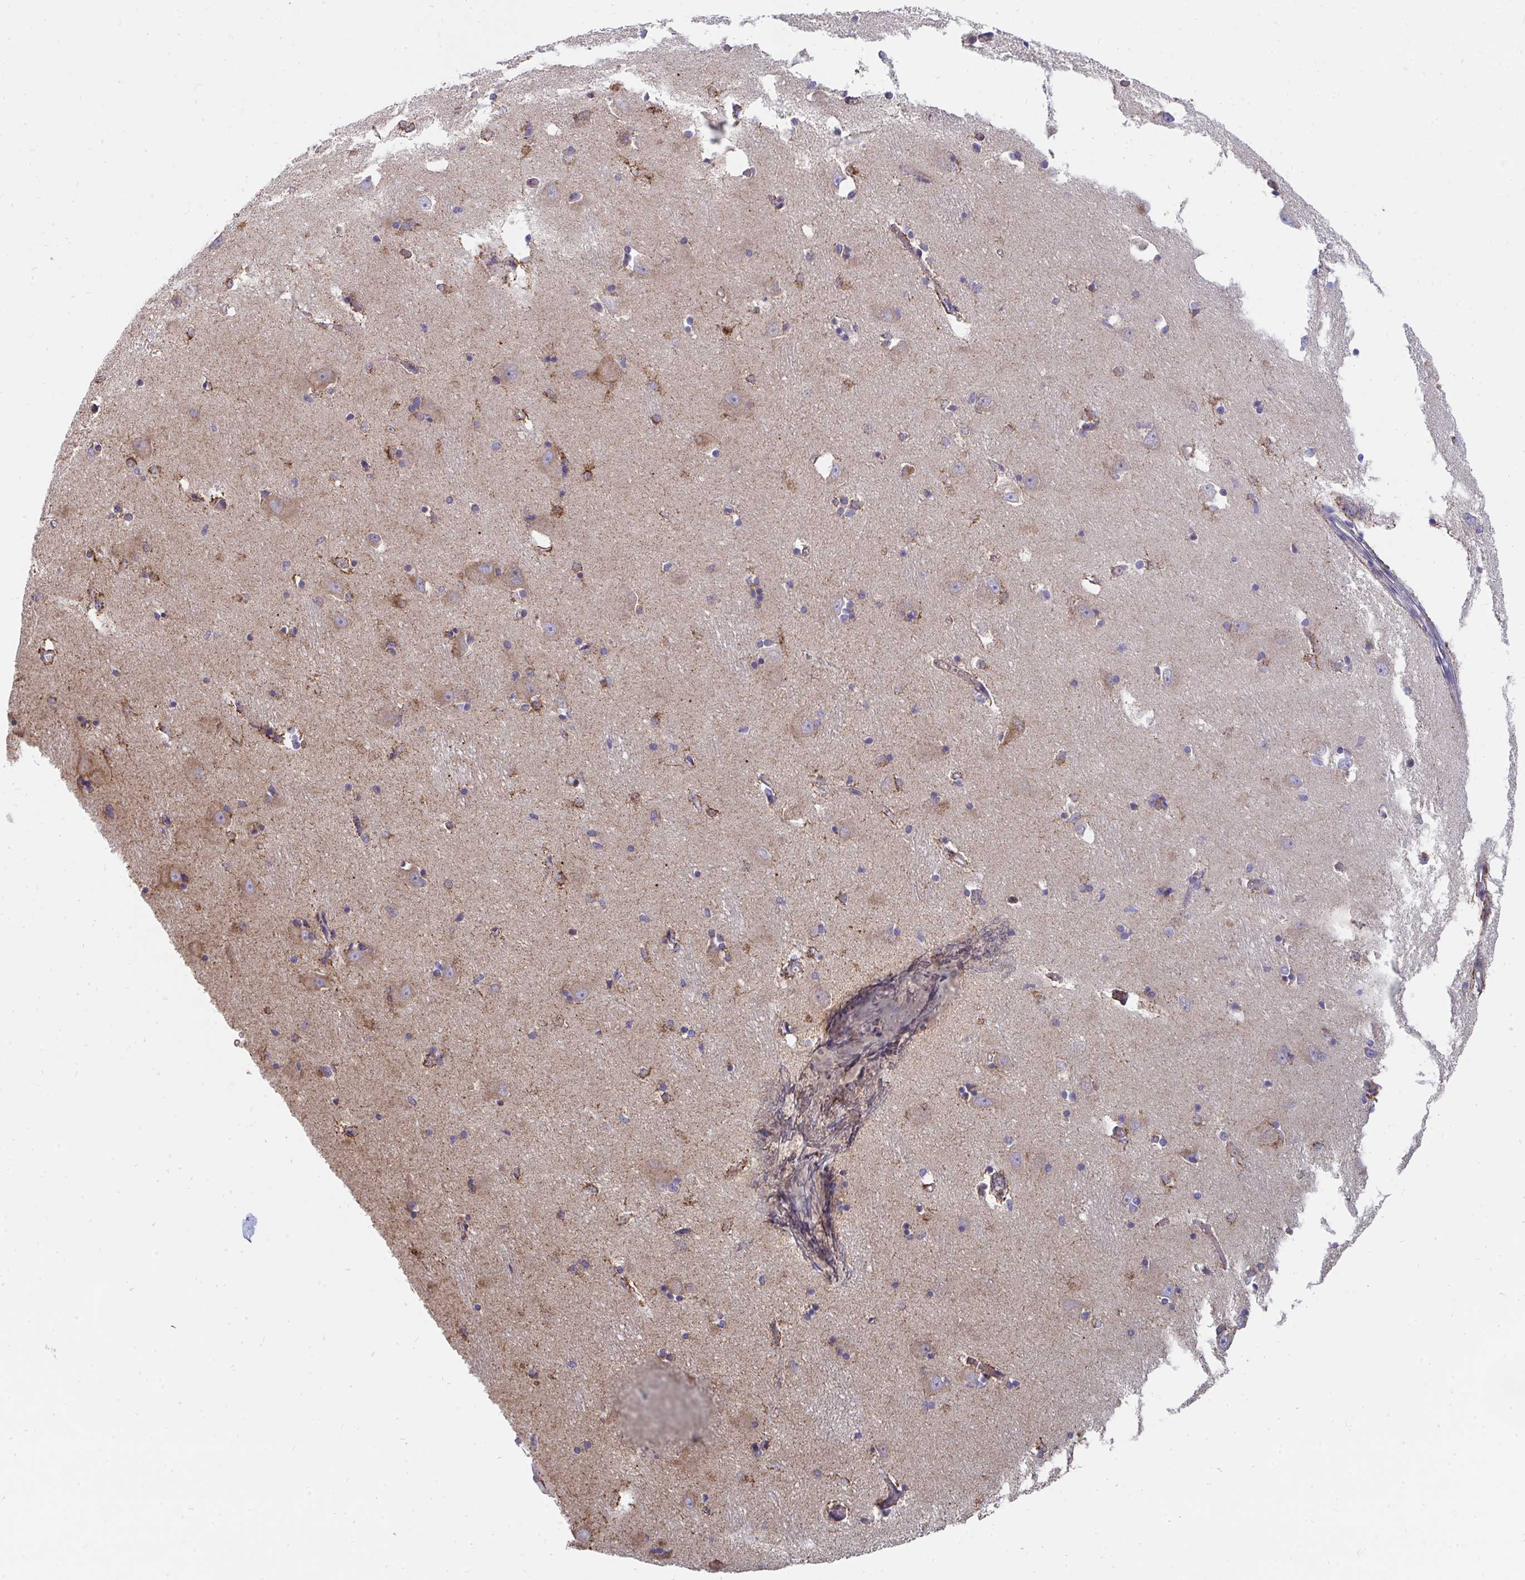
{"staining": {"intensity": "moderate", "quantity": "<25%", "location": "cytoplasmic/membranous"}, "tissue": "caudate", "cell_type": "Glial cells", "image_type": "normal", "snomed": [{"axis": "morphology", "description": "Normal tissue, NOS"}, {"axis": "topography", "description": "Lateral ventricle wall"}, {"axis": "topography", "description": "Hippocampus"}], "caption": "The histopathology image reveals a brown stain indicating the presence of a protein in the cytoplasmic/membranous of glial cells in caudate.", "gene": "PC", "patient": {"sex": "female", "age": 63}}